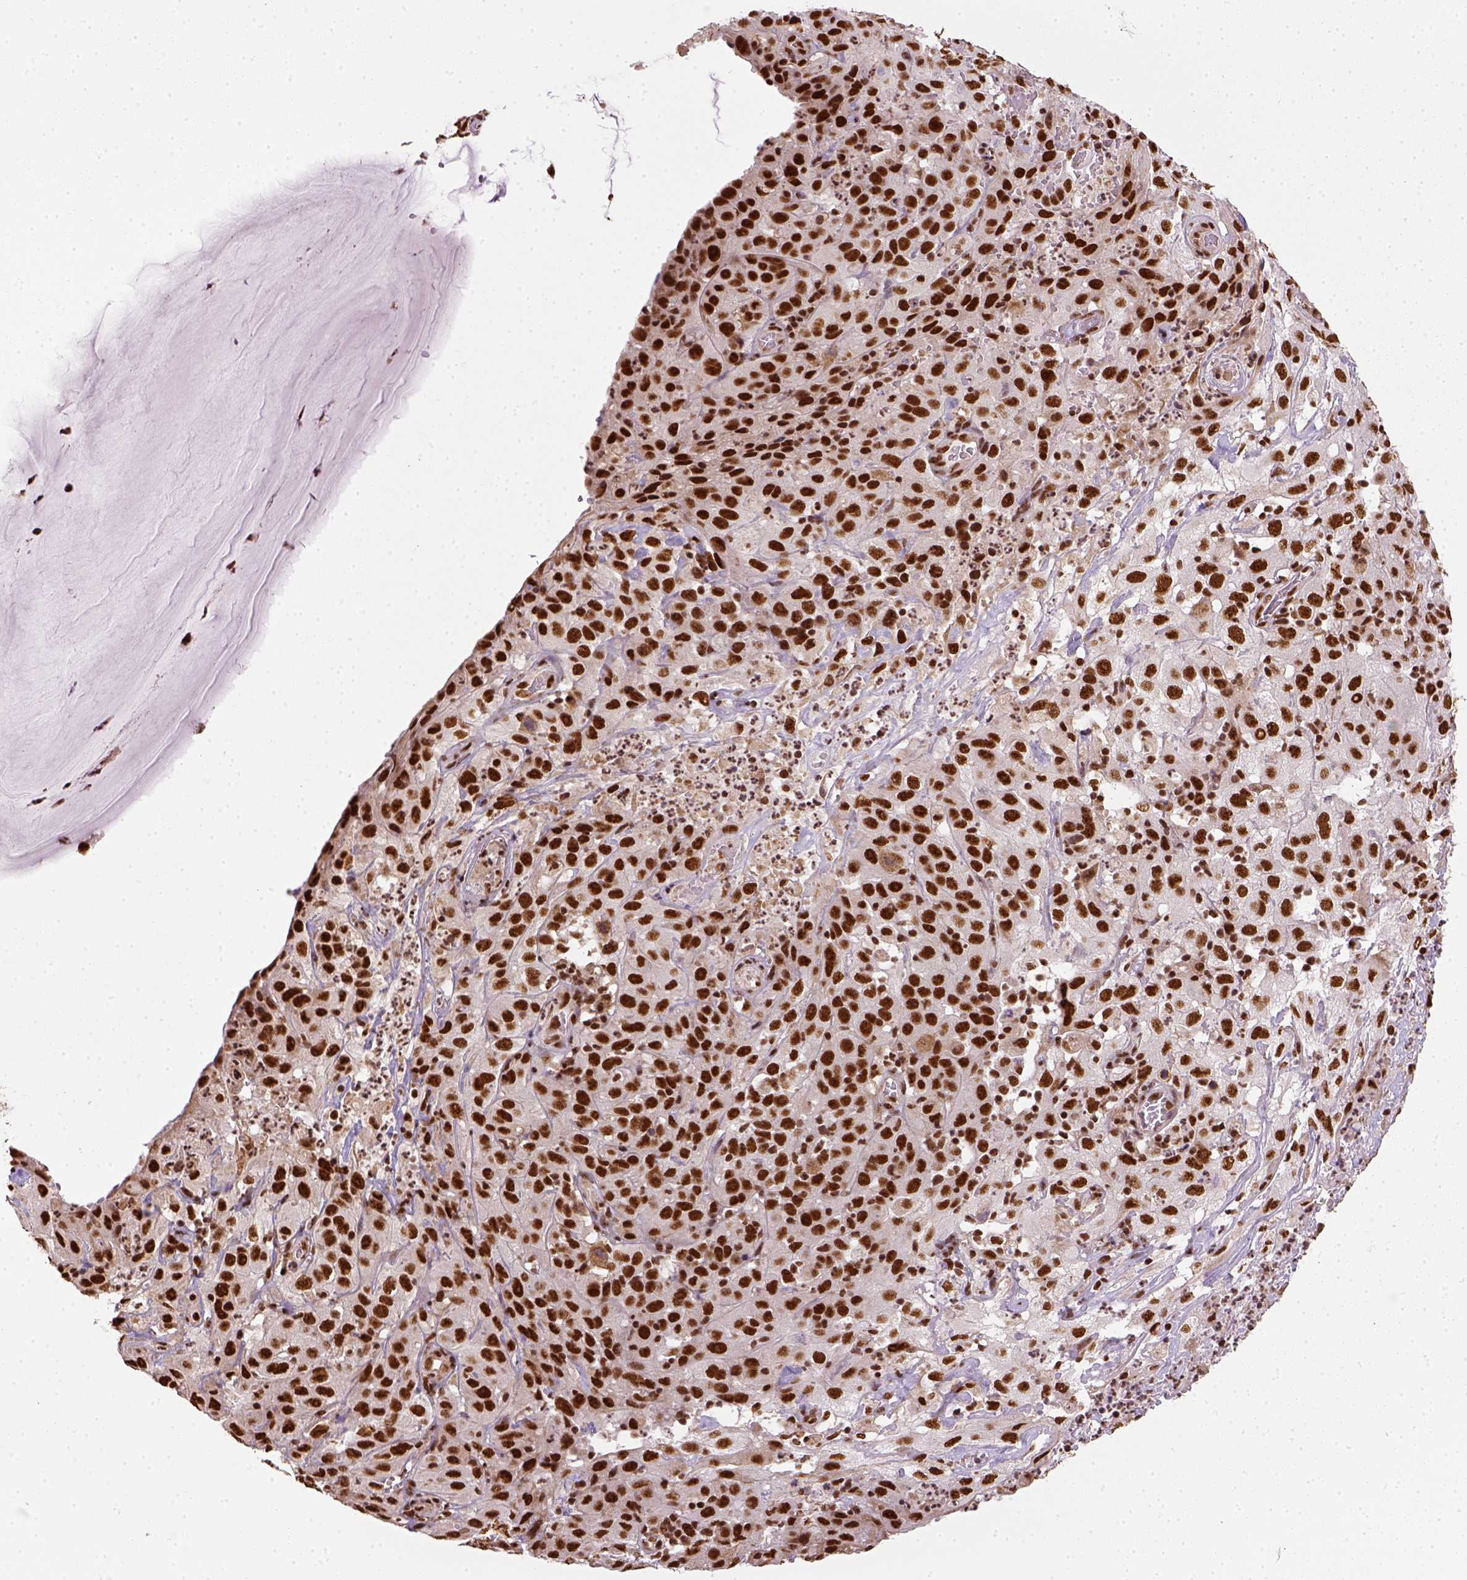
{"staining": {"intensity": "strong", "quantity": ">75%", "location": "nuclear"}, "tissue": "cervical cancer", "cell_type": "Tumor cells", "image_type": "cancer", "snomed": [{"axis": "morphology", "description": "Squamous cell carcinoma, NOS"}, {"axis": "topography", "description": "Cervix"}], "caption": "Protein expression analysis of squamous cell carcinoma (cervical) demonstrates strong nuclear positivity in about >75% of tumor cells.", "gene": "CCAR1", "patient": {"sex": "female", "age": 32}}